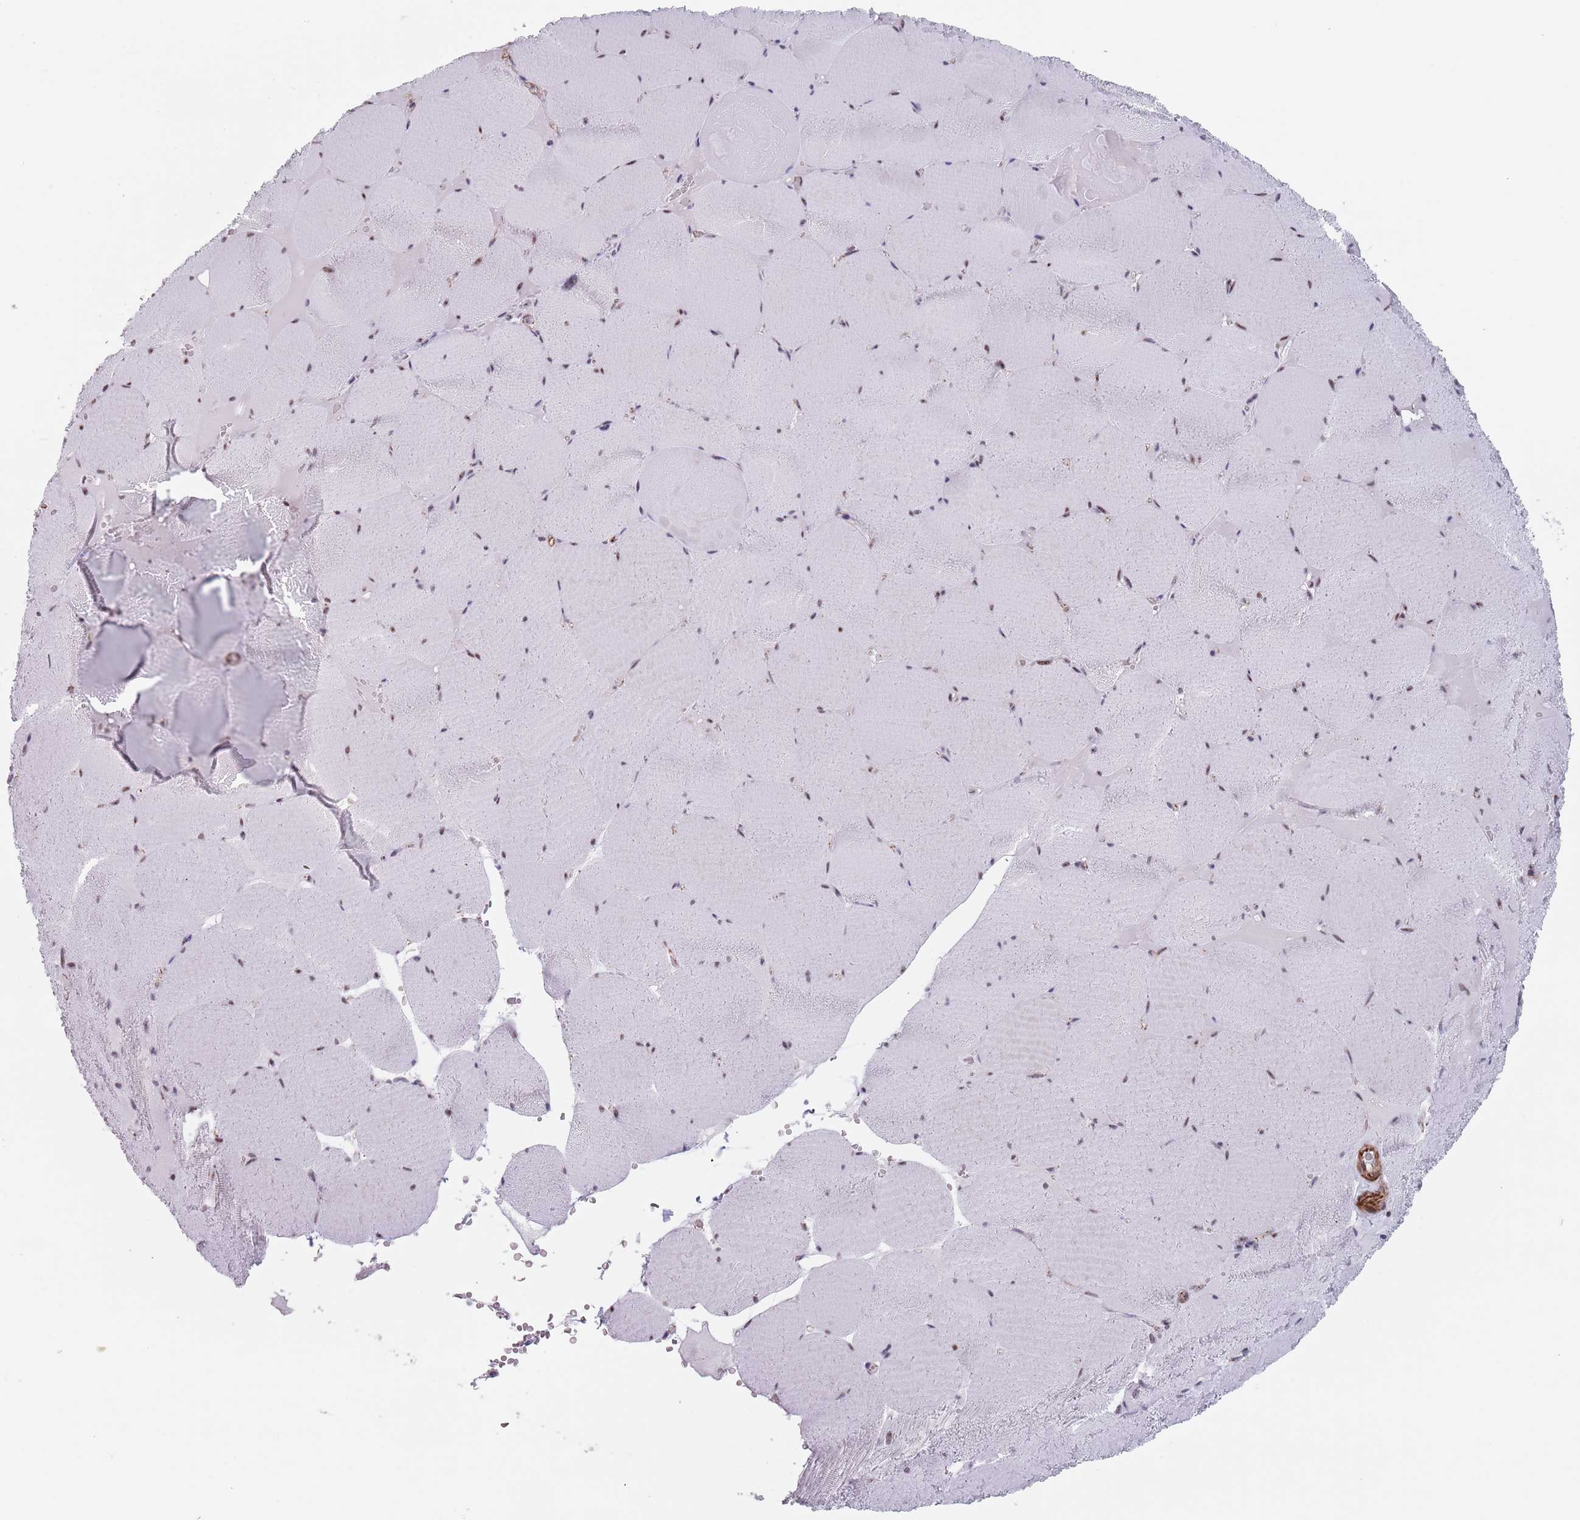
{"staining": {"intensity": "negative", "quantity": "none", "location": "none"}, "tissue": "skeletal muscle", "cell_type": "Myocytes", "image_type": "normal", "snomed": [{"axis": "morphology", "description": "Normal tissue, NOS"}, {"axis": "topography", "description": "Skeletal muscle"}, {"axis": "topography", "description": "Head-Neck"}], "caption": "This is an IHC photomicrograph of benign human skeletal muscle. There is no staining in myocytes.", "gene": "OR5A2", "patient": {"sex": "male", "age": 66}}